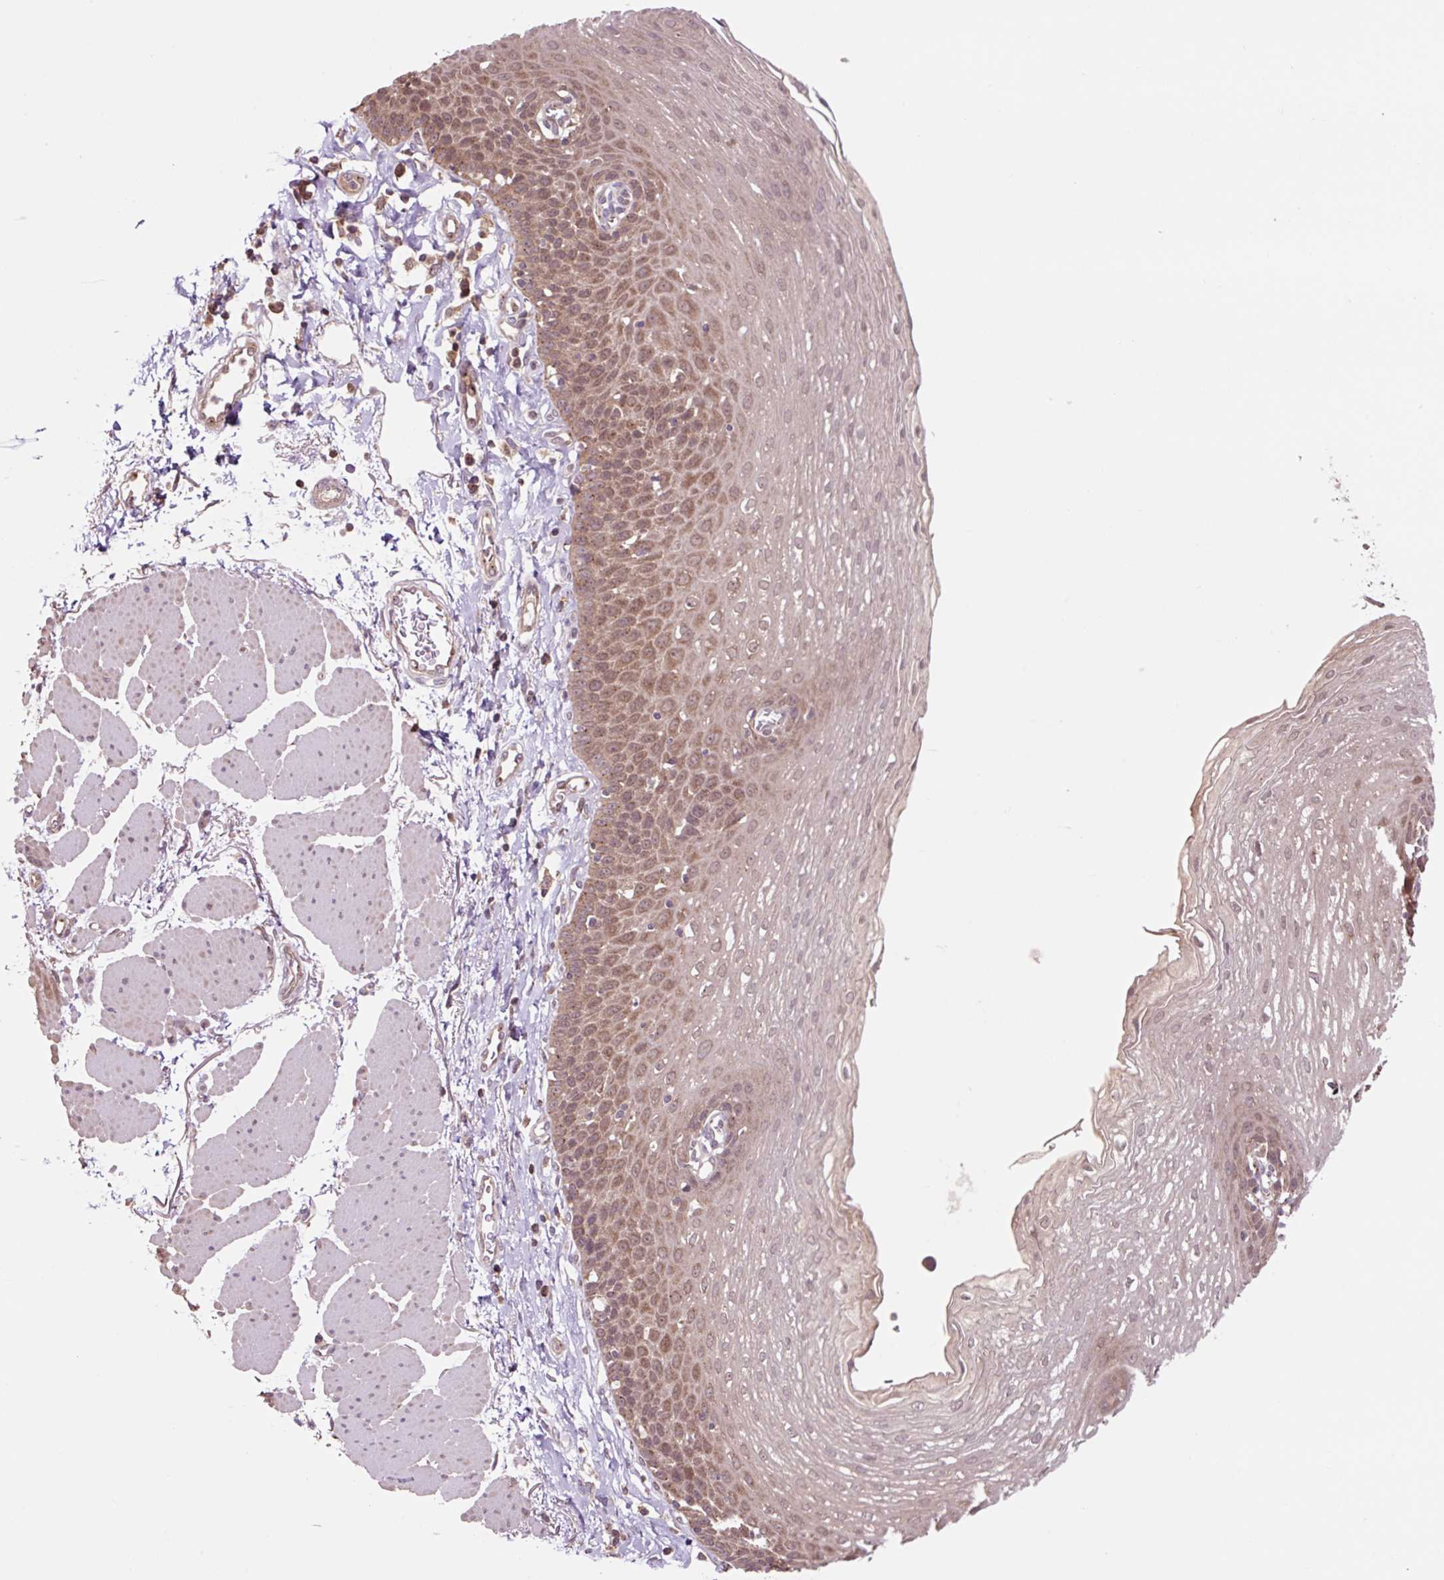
{"staining": {"intensity": "moderate", "quantity": ">75%", "location": "cytoplasmic/membranous"}, "tissue": "esophagus", "cell_type": "Squamous epithelial cells", "image_type": "normal", "snomed": [{"axis": "morphology", "description": "Normal tissue, NOS"}, {"axis": "topography", "description": "Esophagus"}], "caption": "The photomicrograph displays immunohistochemical staining of unremarkable esophagus. There is moderate cytoplasmic/membranous positivity is present in about >75% of squamous epithelial cells. (DAB (3,3'-diaminobenzidine) IHC, brown staining for protein, blue staining for nuclei).", "gene": "MMS19", "patient": {"sex": "female", "age": 81}}